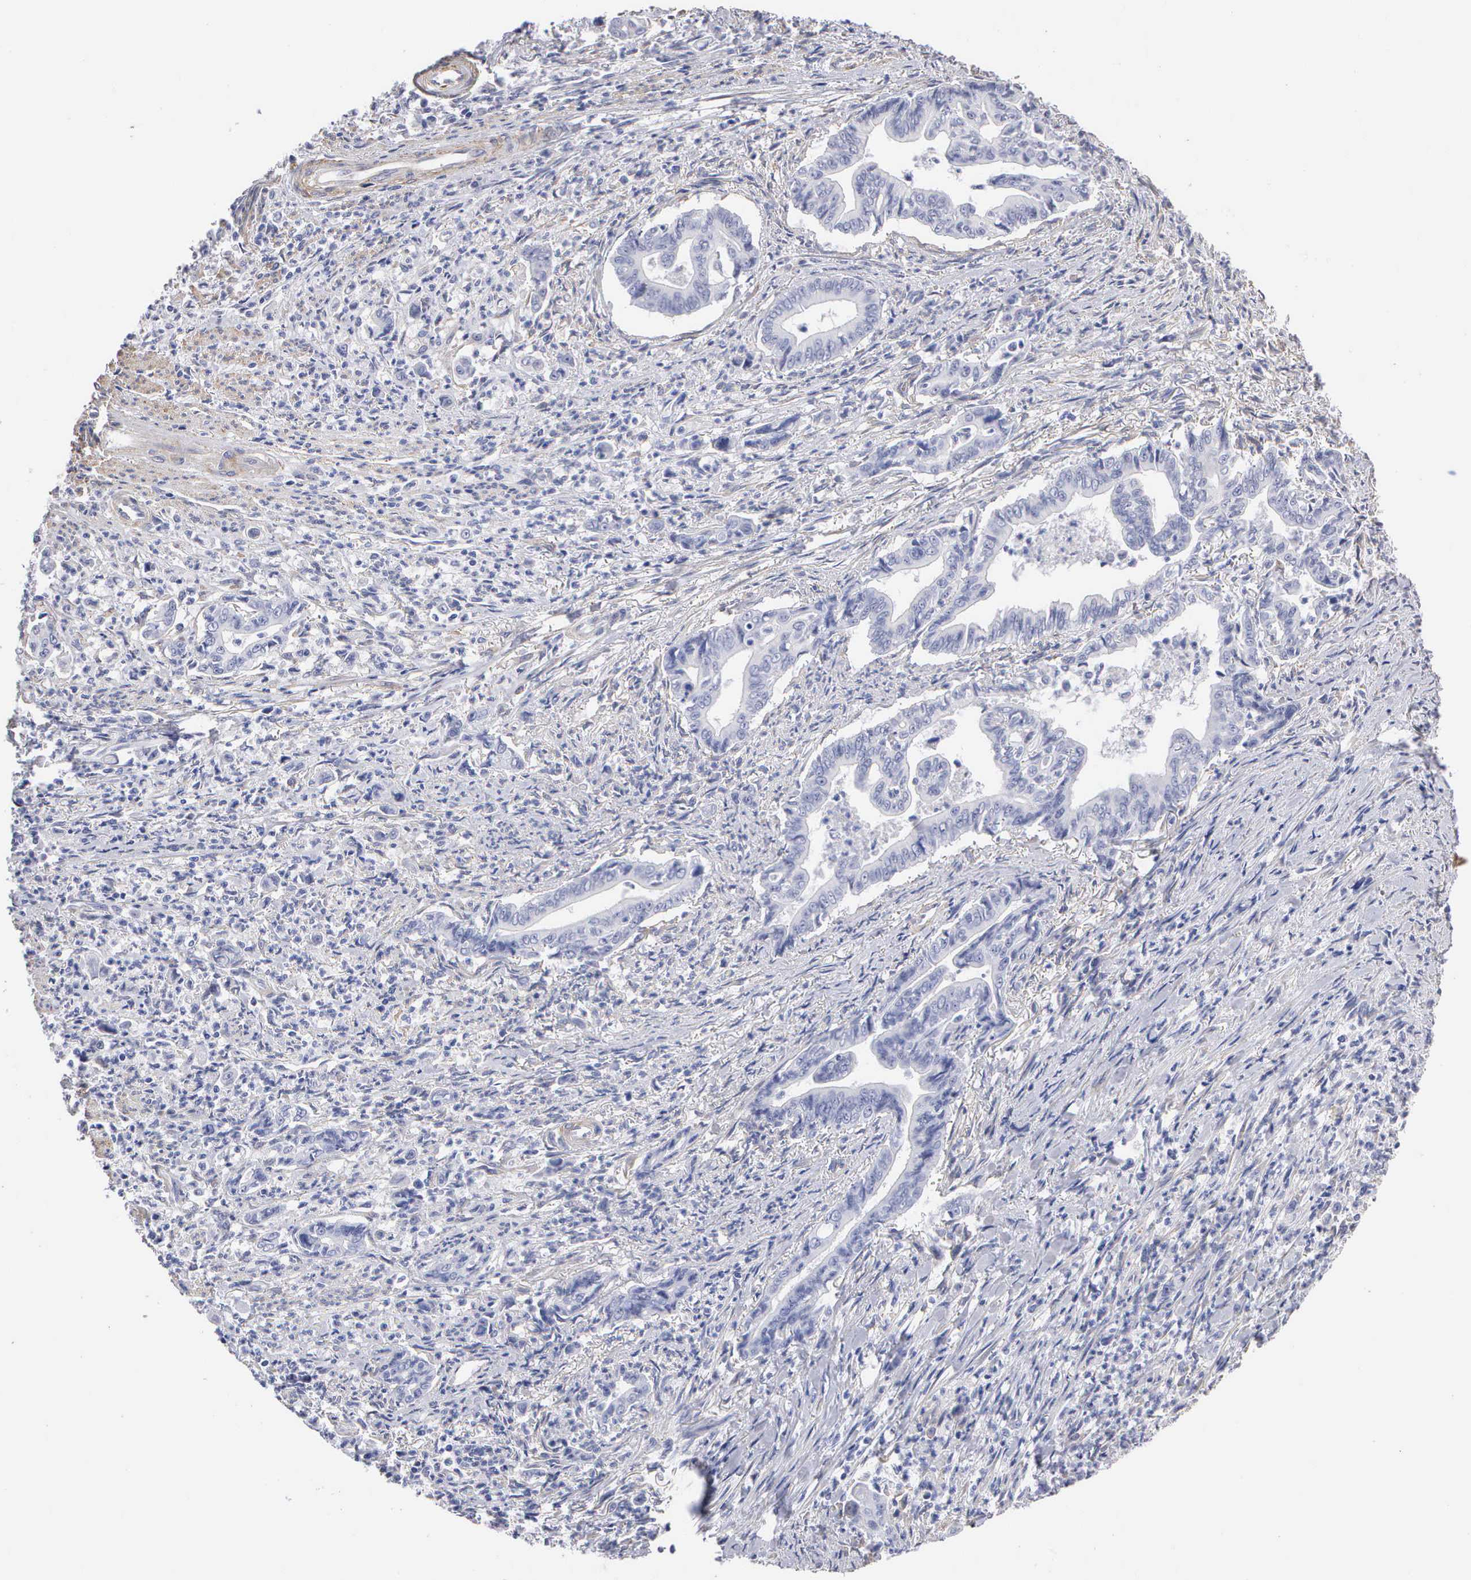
{"staining": {"intensity": "negative", "quantity": "none", "location": "none"}, "tissue": "stomach cancer", "cell_type": "Tumor cells", "image_type": "cancer", "snomed": [{"axis": "morphology", "description": "Adenocarcinoma, NOS"}, {"axis": "topography", "description": "Stomach"}], "caption": "IHC image of neoplastic tissue: human stomach cancer stained with DAB (3,3'-diaminobenzidine) reveals no significant protein positivity in tumor cells.", "gene": "ELFN2", "patient": {"sex": "female", "age": 76}}